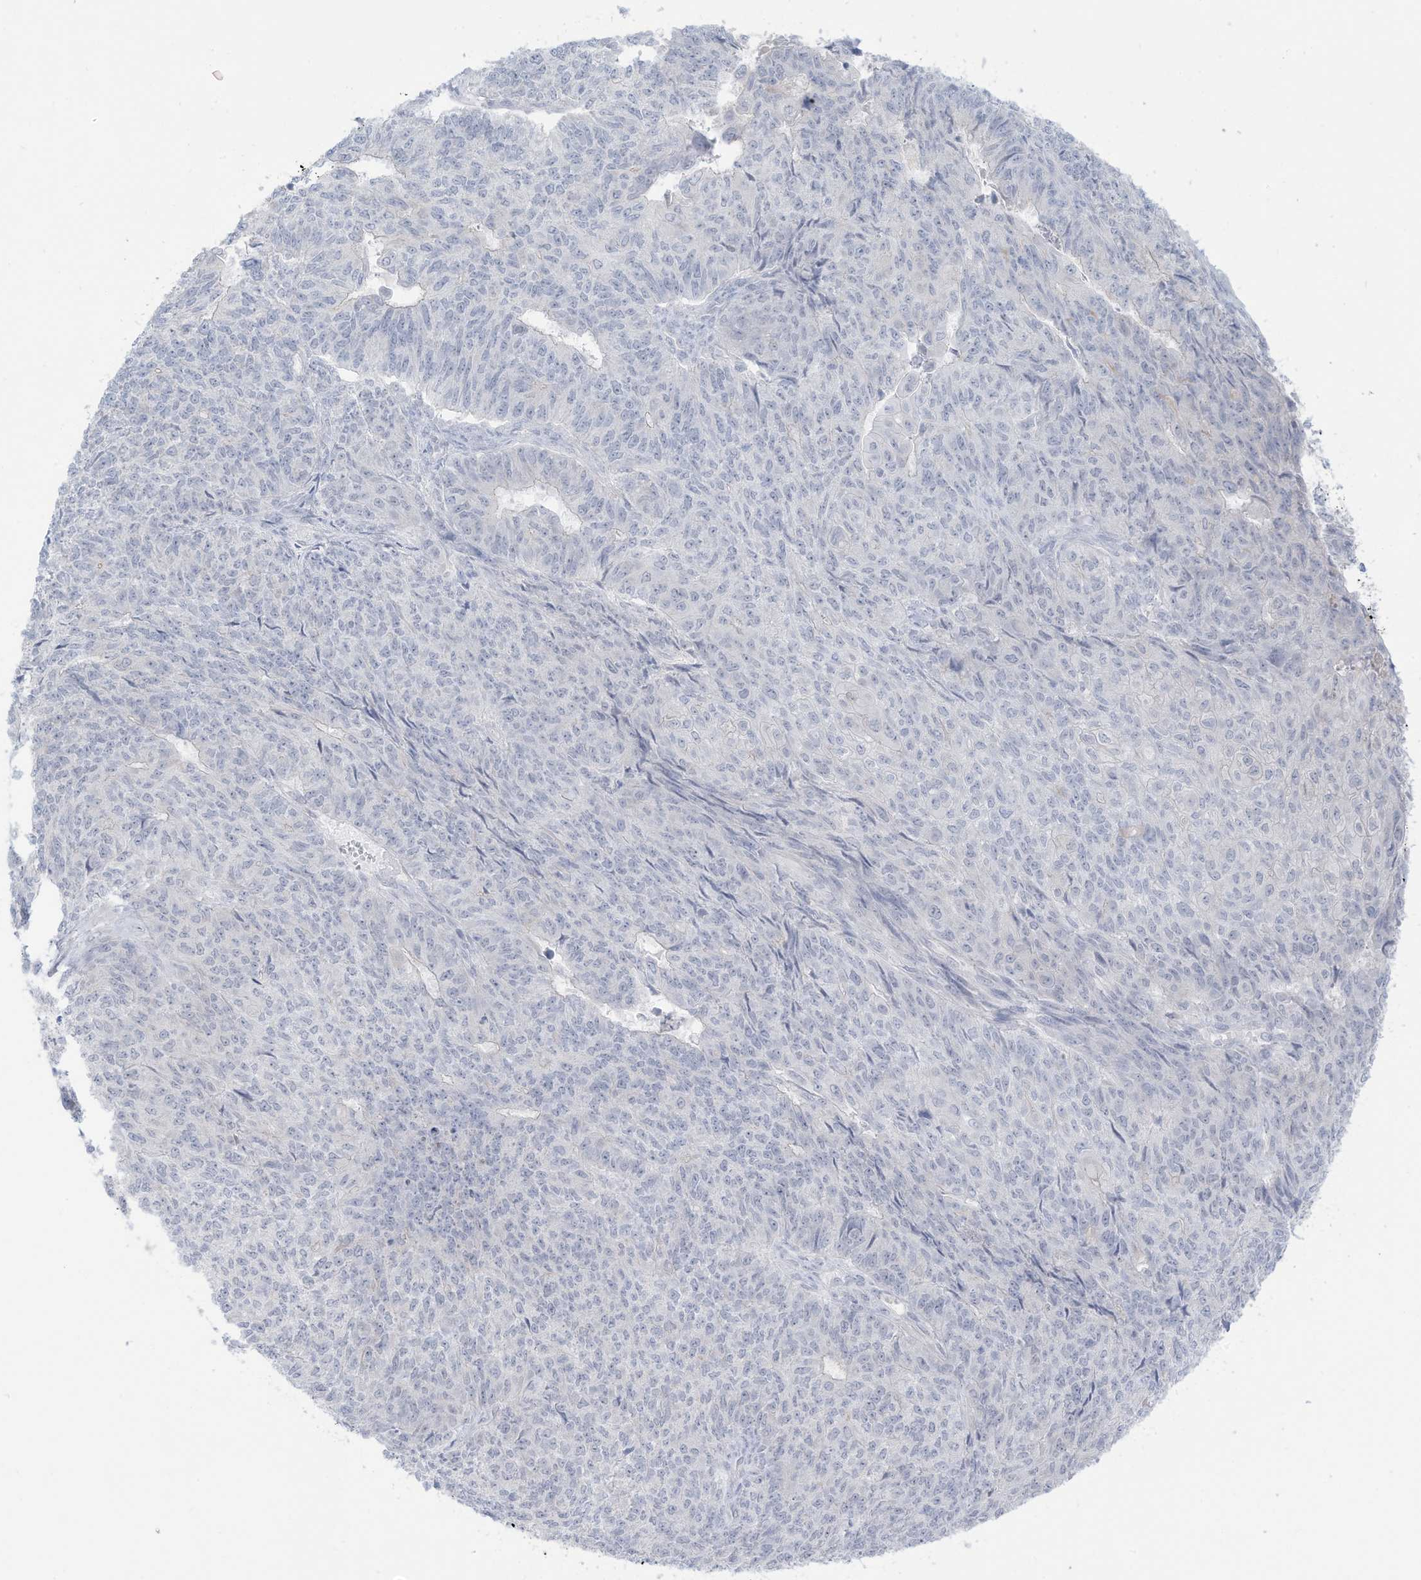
{"staining": {"intensity": "negative", "quantity": "none", "location": "none"}, "tissue": "endometrial cancer", "cell_type": "Tumor cells", "image_type": "cancer", "snomed": [{"axis": "morphology", "description": "Adenocarcinoma, NOS"}, {"axis": "topography", "description": "Endometrium"}], "caption": "Immunohistochemistry photomicrograph of neoplastic tissue: endometrial cancer stained with DAB demonstrates no significant protein staining in tumor cells. (DAB (3,3'-diaminobenzidine) IHC, high magnification).", "gene": "OGT", "patient": {"sex": "female", "age": 32}}